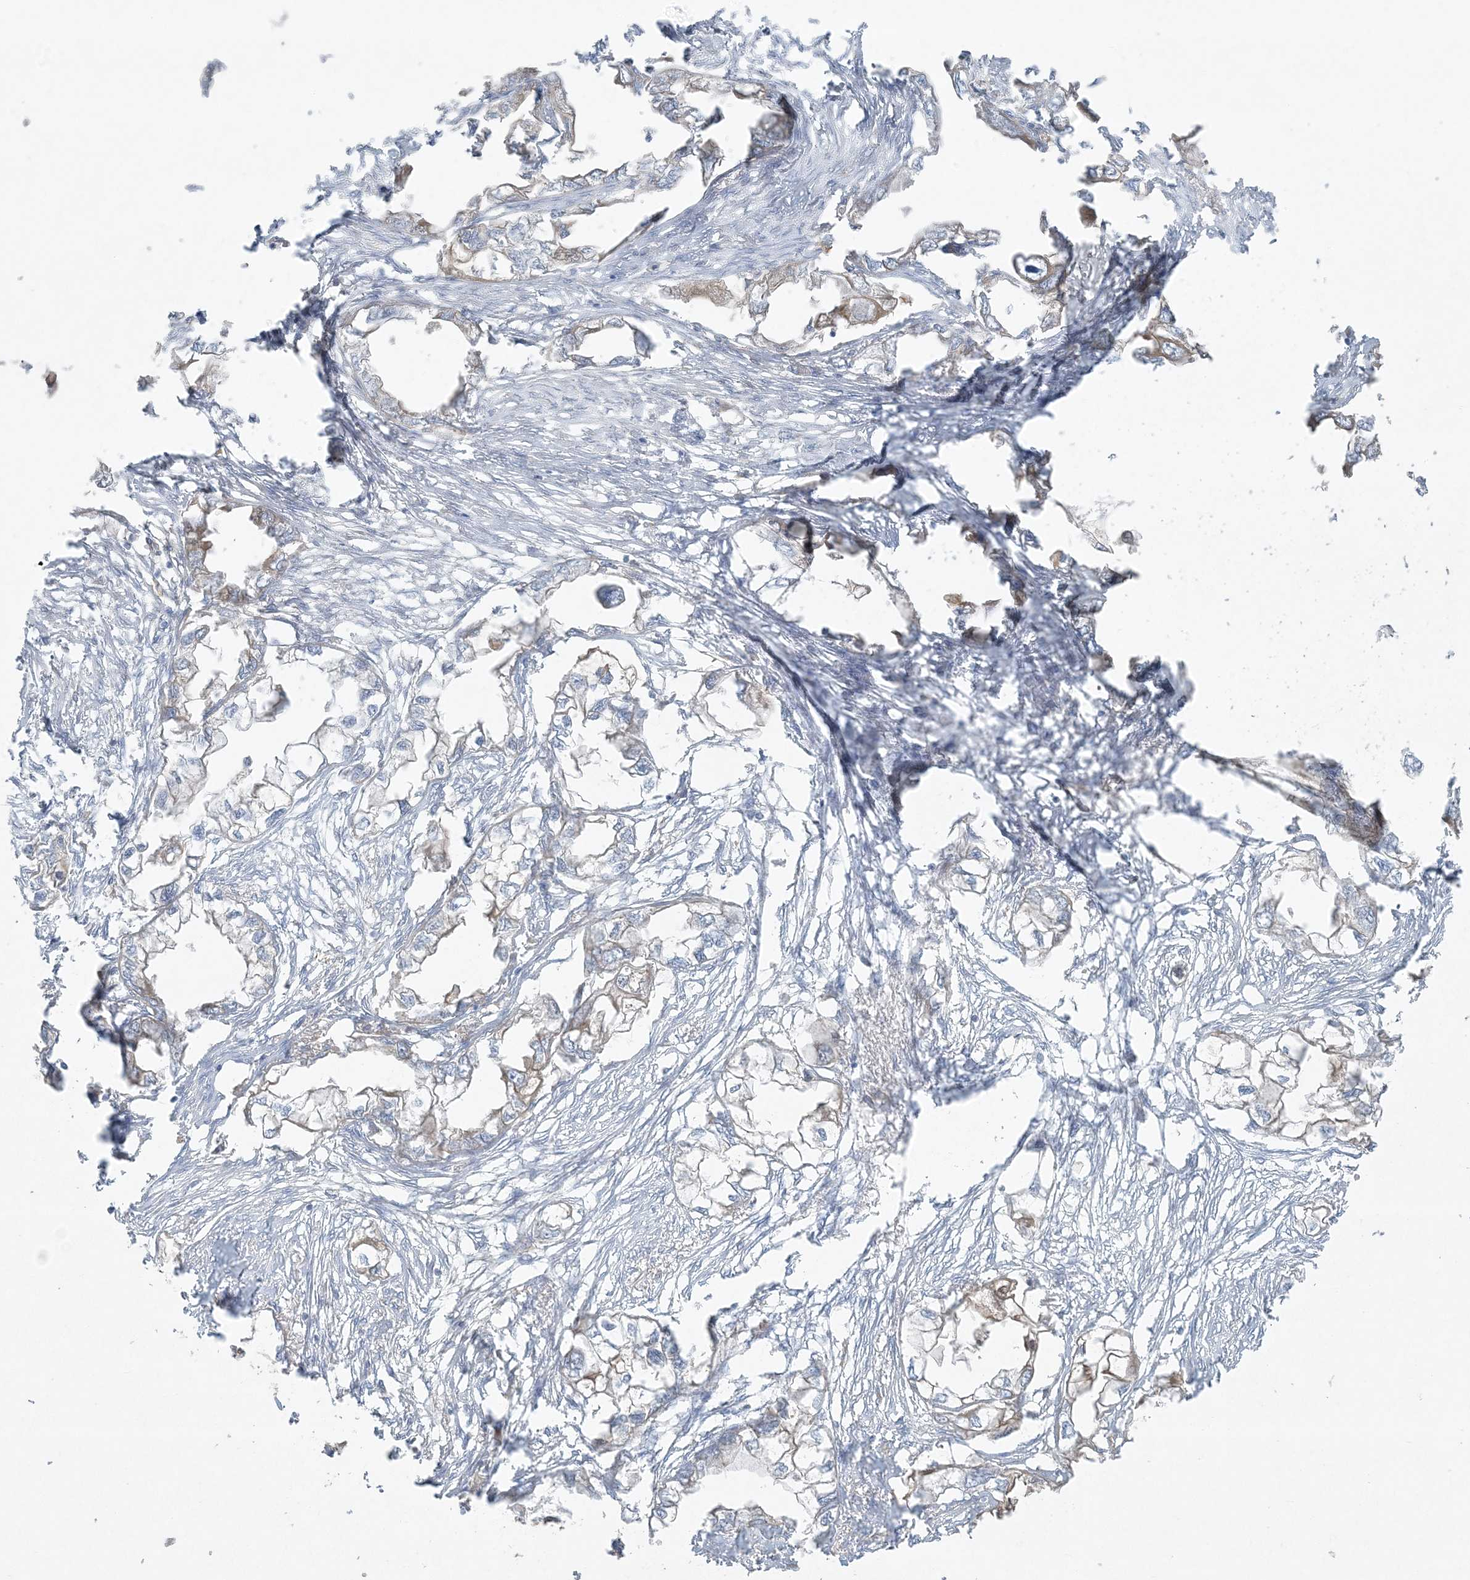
{"staining": {"intensity": "moderate", "quantity": "<25%", "location": "cytoplasmic/membranous"}, "tissue": "endometrial cancer", "cell_type": "Tumor cells", "image_type": "cancer", "snomed": [{"axis": "morphology", "description": "Adenocarcinoma, NOS"}, {"axis": "morphology", "description": "Adenocarcinoma, metastatic, NOS"}, {"axis": "topography", "description": "Adipose tissue"}, {"axis": "topography", "description": "Endometrium"}], "caption": "A brown stain shows moderate cytoplasmic/membranous expression of a protein in metastatic adenocarcinoma (endometrial) tumor cells.", "gene": "PIK3R4", "patient": {"sex": "female", "age": 67}}